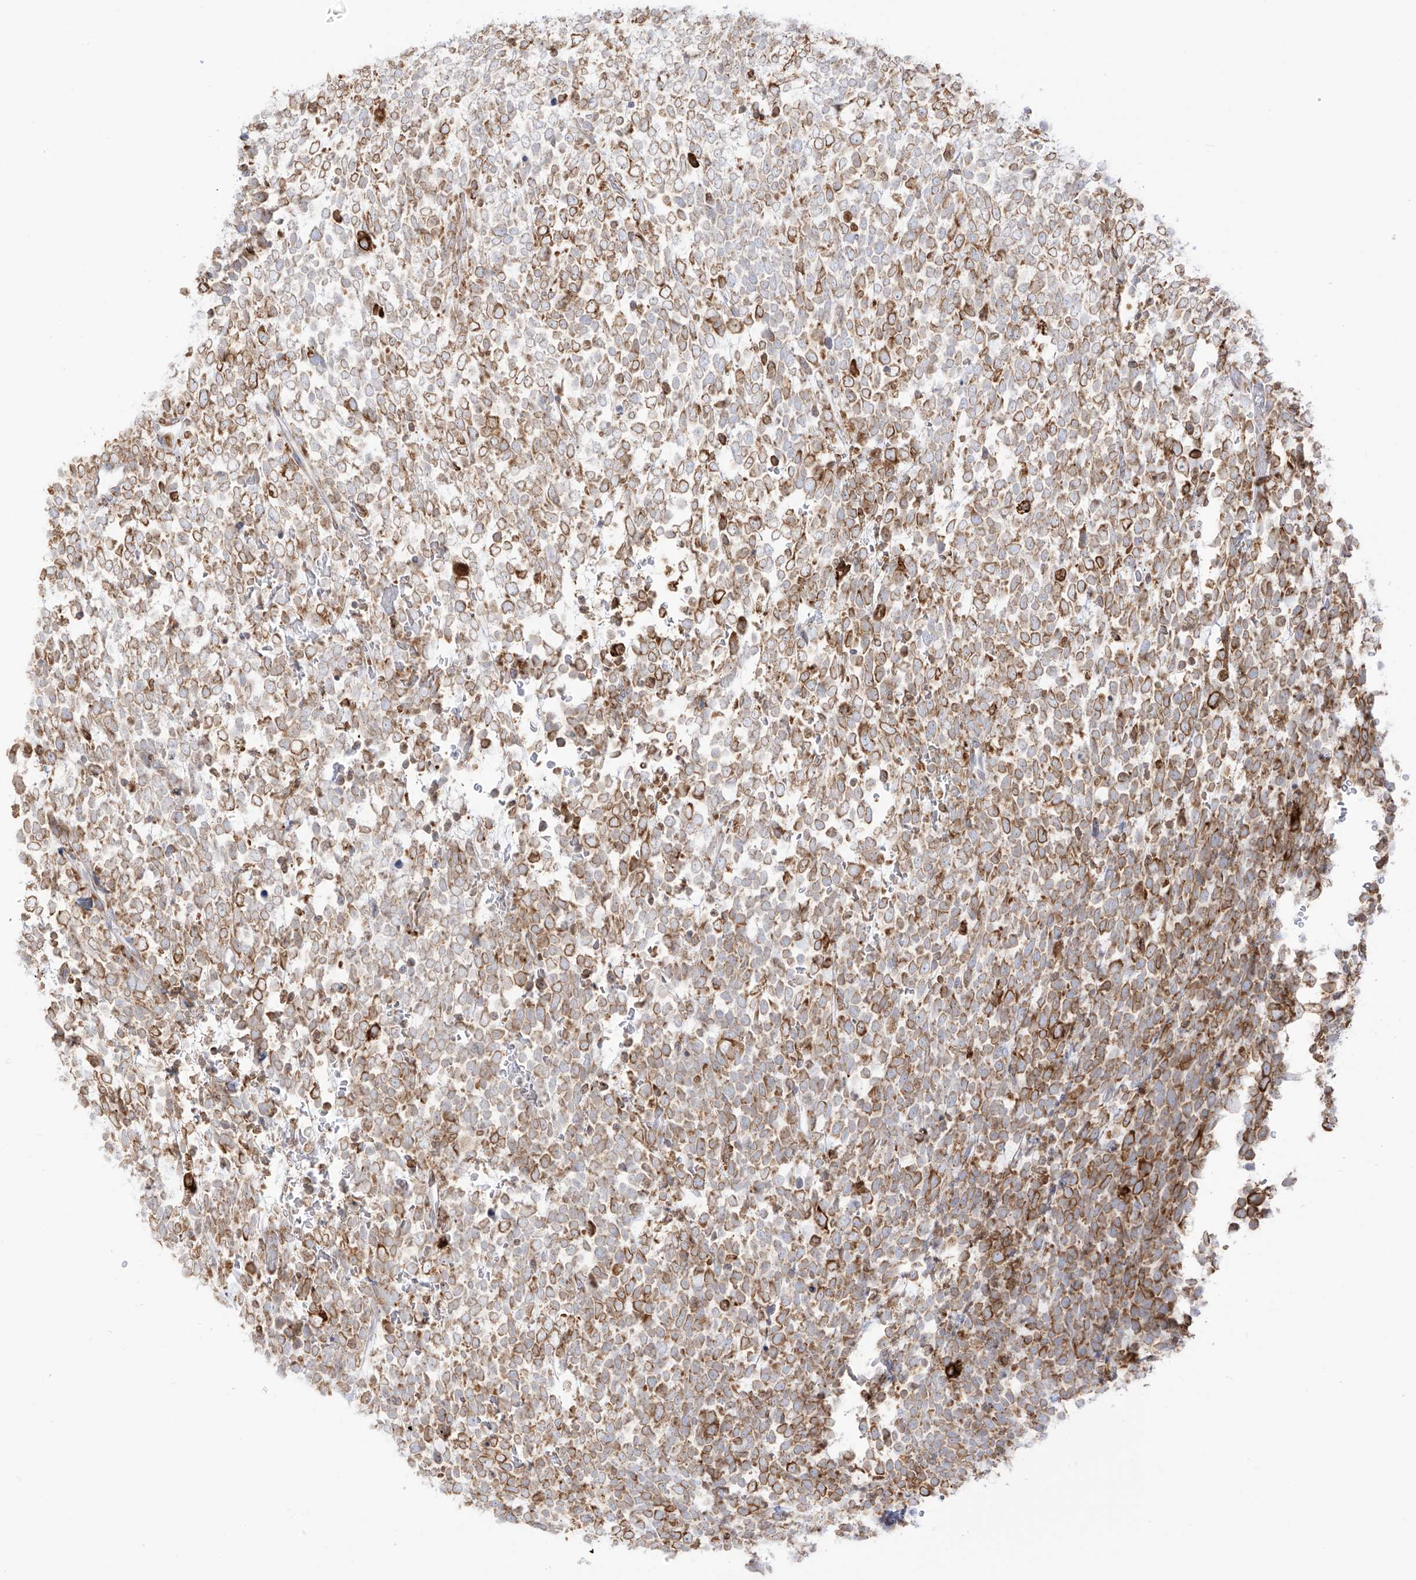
{"staining": {"intensity": "moderate", "quantity": ">75%", "location": "cytoplasmic/membranous"}, "tissue": "urothelial cancer", "cell_type": "Tumor cells", "image_type": "cancer", "snomed": [{"axis": "morphology", "description": "Urothelial carcinoma, High grade"}, {"axis": "topography", "description": "Urinary bladder"}], "caption": "Immunohistochemical staining of human high-grade urothelial carcinoma displays medium levels of moderate cytoplasmic/membranous expression in approximately >75% of tumor cells.", "gene": "LRRC59", "patient": {"sex": "female", "age": 82}}